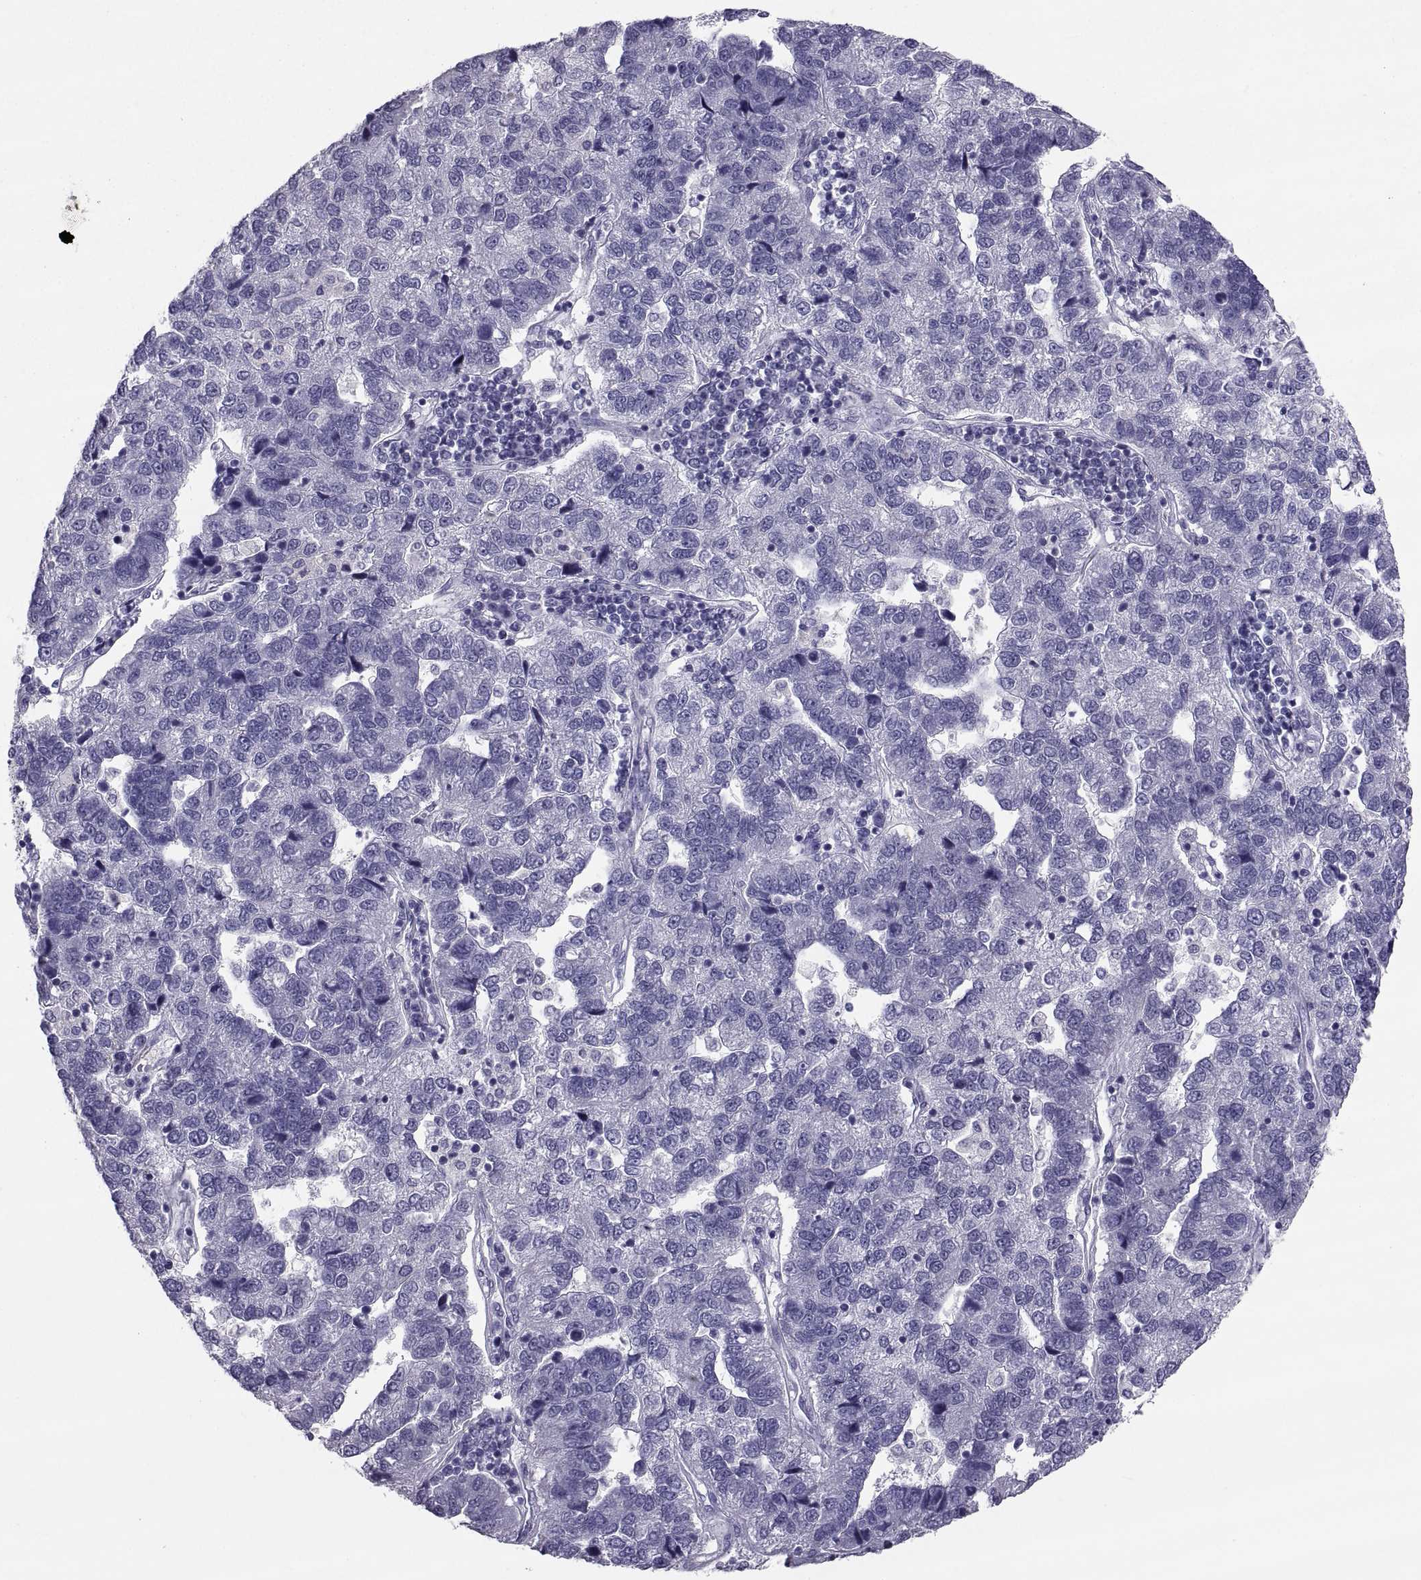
{"staining": {"intensity": "negative", "quantity": "none", "location": "none"}, "tissue": "pancreatic cancer", "cell_type": "Tumor cells", "image_type": "cancer", "snomed": [{"axis": "morphology", "description": "Adenocarcinoma, NOS"}, {"axis": "topography", "description": "Pancreas"}], "caption": "Tumor cells are negative for brown protein staining in pancreatic cancer.", "gene": "IGSF1", "patient": {"sex": "female", "age": 61}}